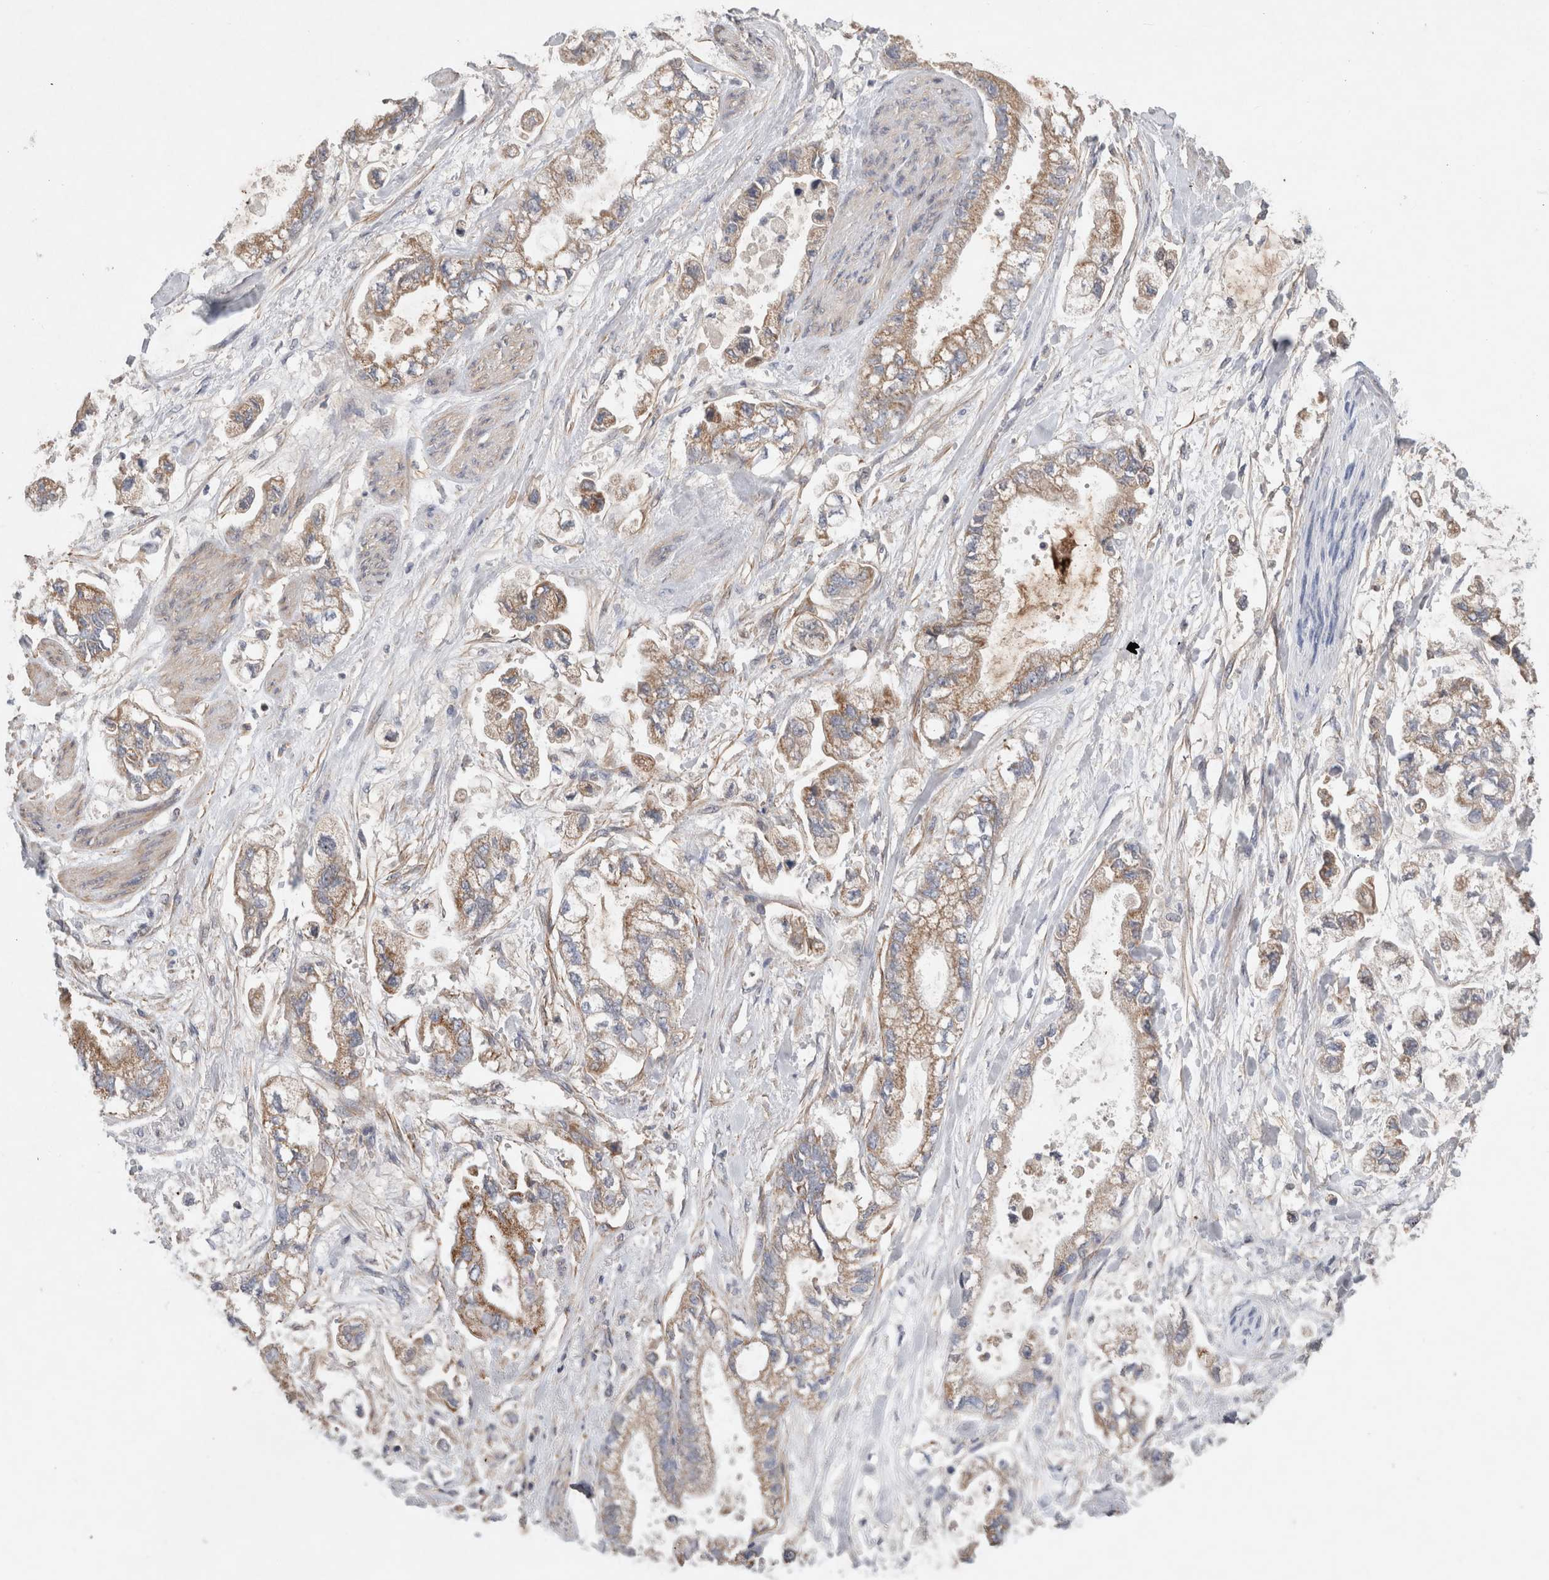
{"staining": {"intensity": "moderate", "quantity": ">75%", "location": "cytoplasmic/membranous"}, "tissue": "stomach cancer", "cell_type": "Tumor cells", "image_type": "cancer", "snomed": [{"axis": "morphology", "description": "Normal tissue, NOS"}, {"axis": "morphology", "description": "Adenocarcinoma, NOS"}, {"axis": "topography", "description": "Stomach"}], "caption": "IHC of human stomach cancer (adenocarcinoma) exhibits medium levels of moderate cytoplasmic/membranous positivity in about >75% of tumor cells.", "gene": "MRPS28", "patient": {"sex": "male", "age": 62}}